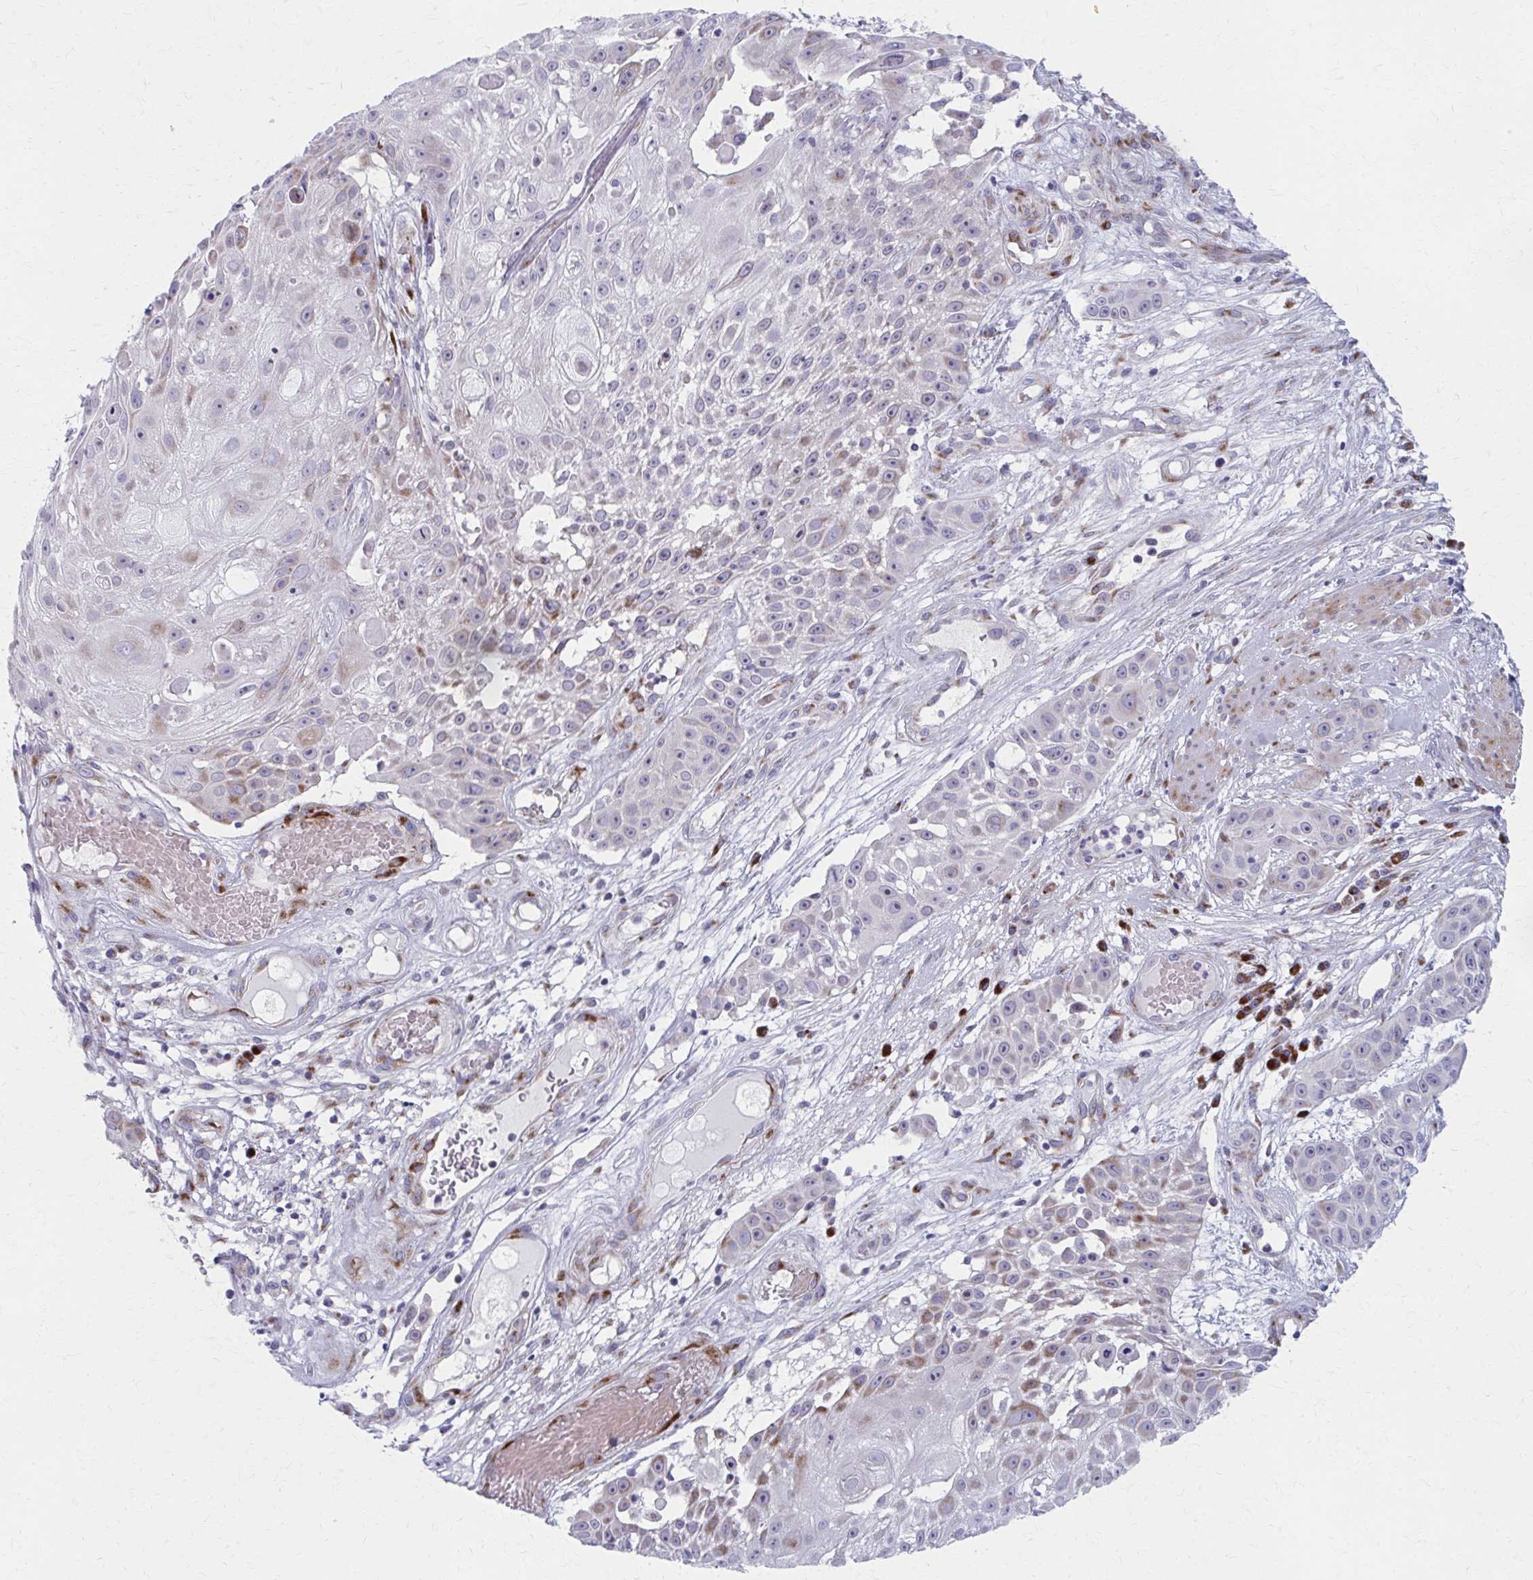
{"staining": {"intensity": "moderate", "quantity": "<25%", "location": "cytoplasmic/membranous"}, "tissue": "skin cancer", "cell_type": "Tumor cells", "image_type": "cancer", "snomed": [{"axis": "morphology", "description": "Squamous cell carcinoma, NOS"}, {"axis": "topography", "description": "Skin"}], "caption": "The histopathology image displays staining of squamous cell carcinoma (skin), revealing moderate cytoplasmic/membranous protein positivity (brown color) within tumor cells. The protein of interest is stained brown, and the nuclei are stained in blue (DAB IHC with brightfield microscopy, high magnification).", "gene": "OLFM2", "patient": {"sex": "female", "age": 86}}